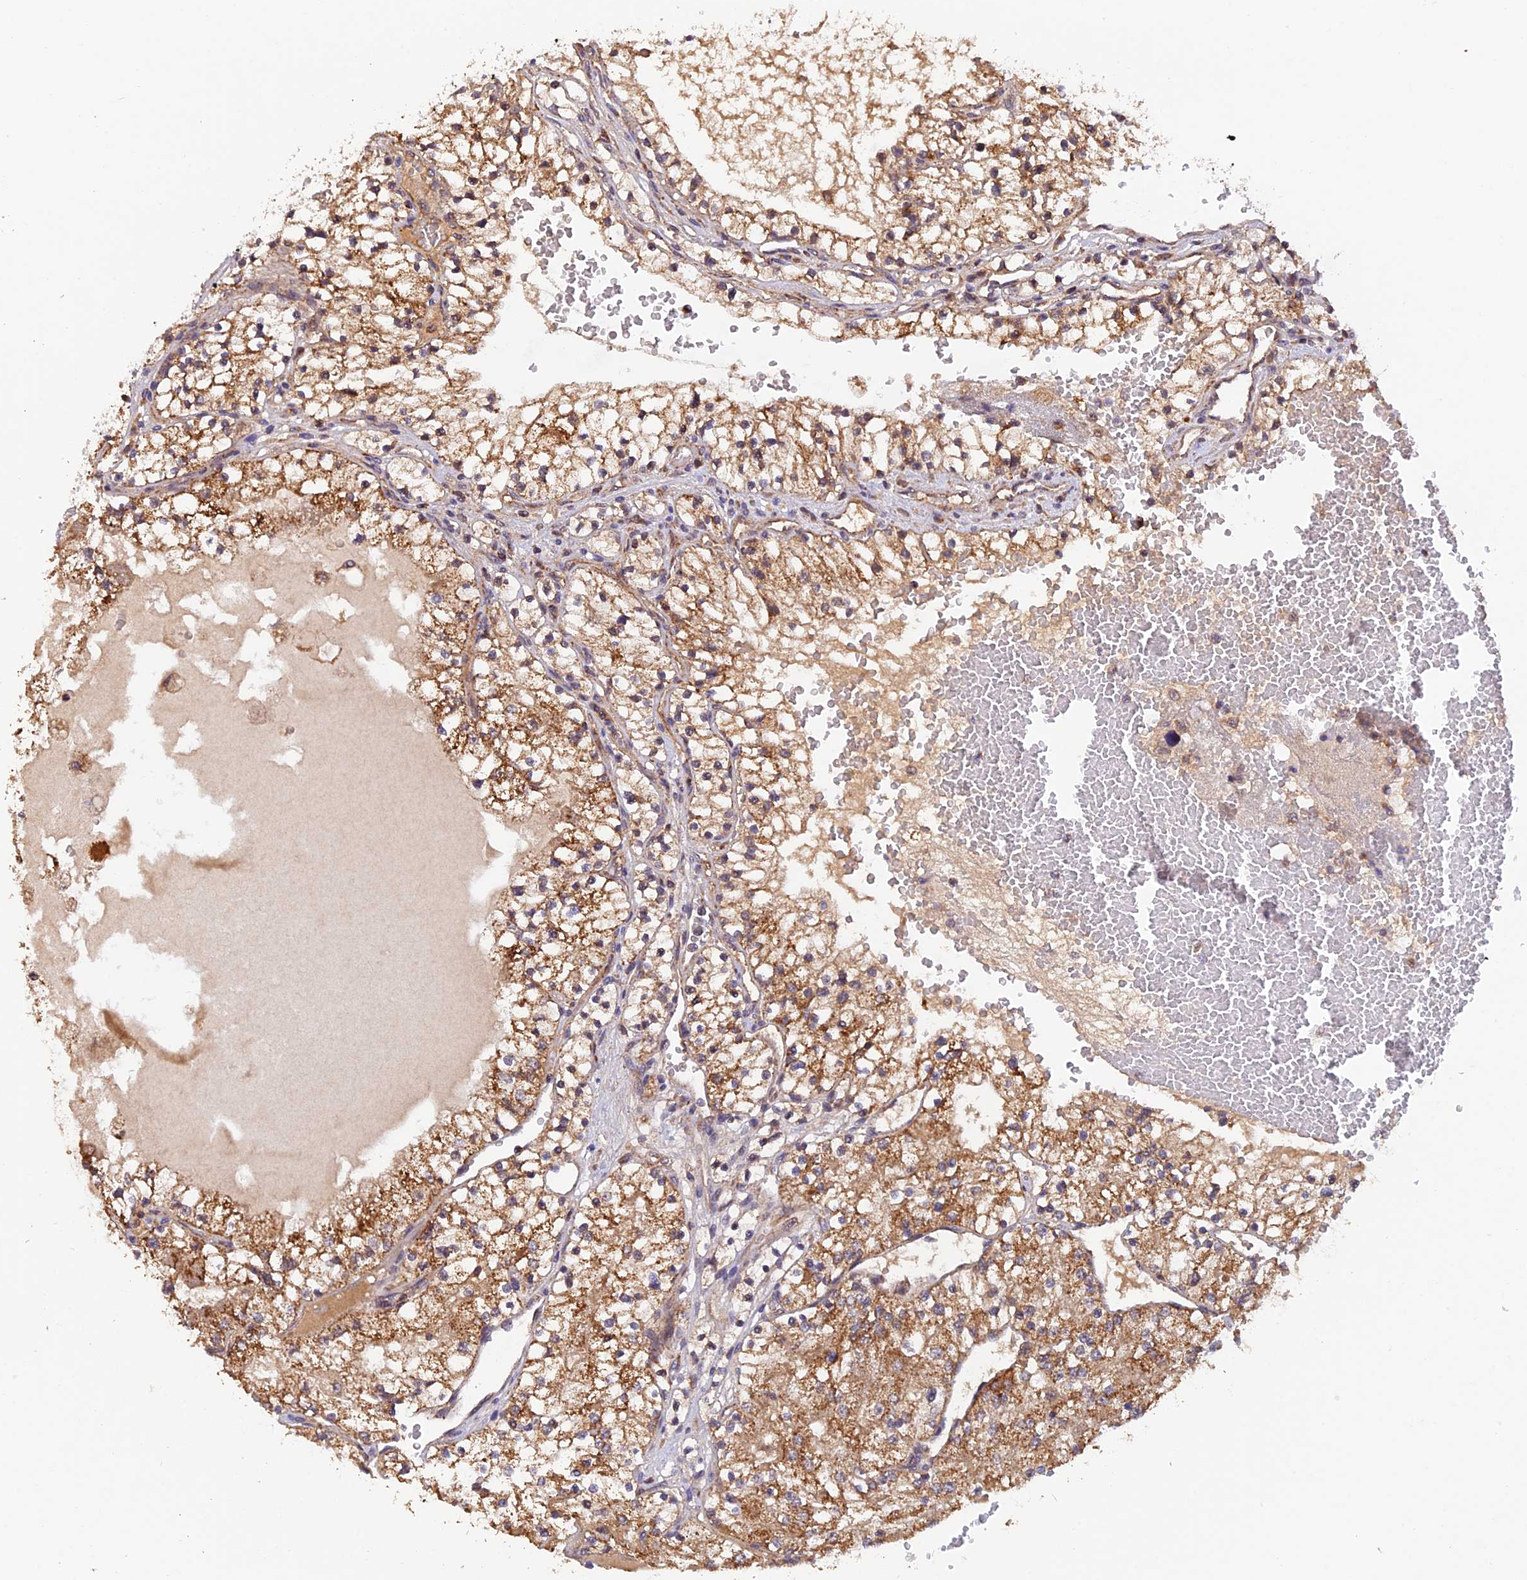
{"staining": {"intensity": "strong", "quantity": ">75%", "location": "cytoplasmic/membranous"}, "tissue": "renal cancer", "cell_type": "Tumor cells", "image_type": "cancer", "snomed": [{"axis": "morphology", "description": "Normal tissue, NOS"}, {"axis": "morphology", "description": "Adenocarcinoma, NOS"}, {"axis": "topography", "description": "Kidney"}], "caption": "Protein staining by IHC displays strong cytoplasmic/membranous expression in about >75% of tumor cells in renal cancer.", "gene": "MNS1", "patient": {"sex": "male", "age": 68}}